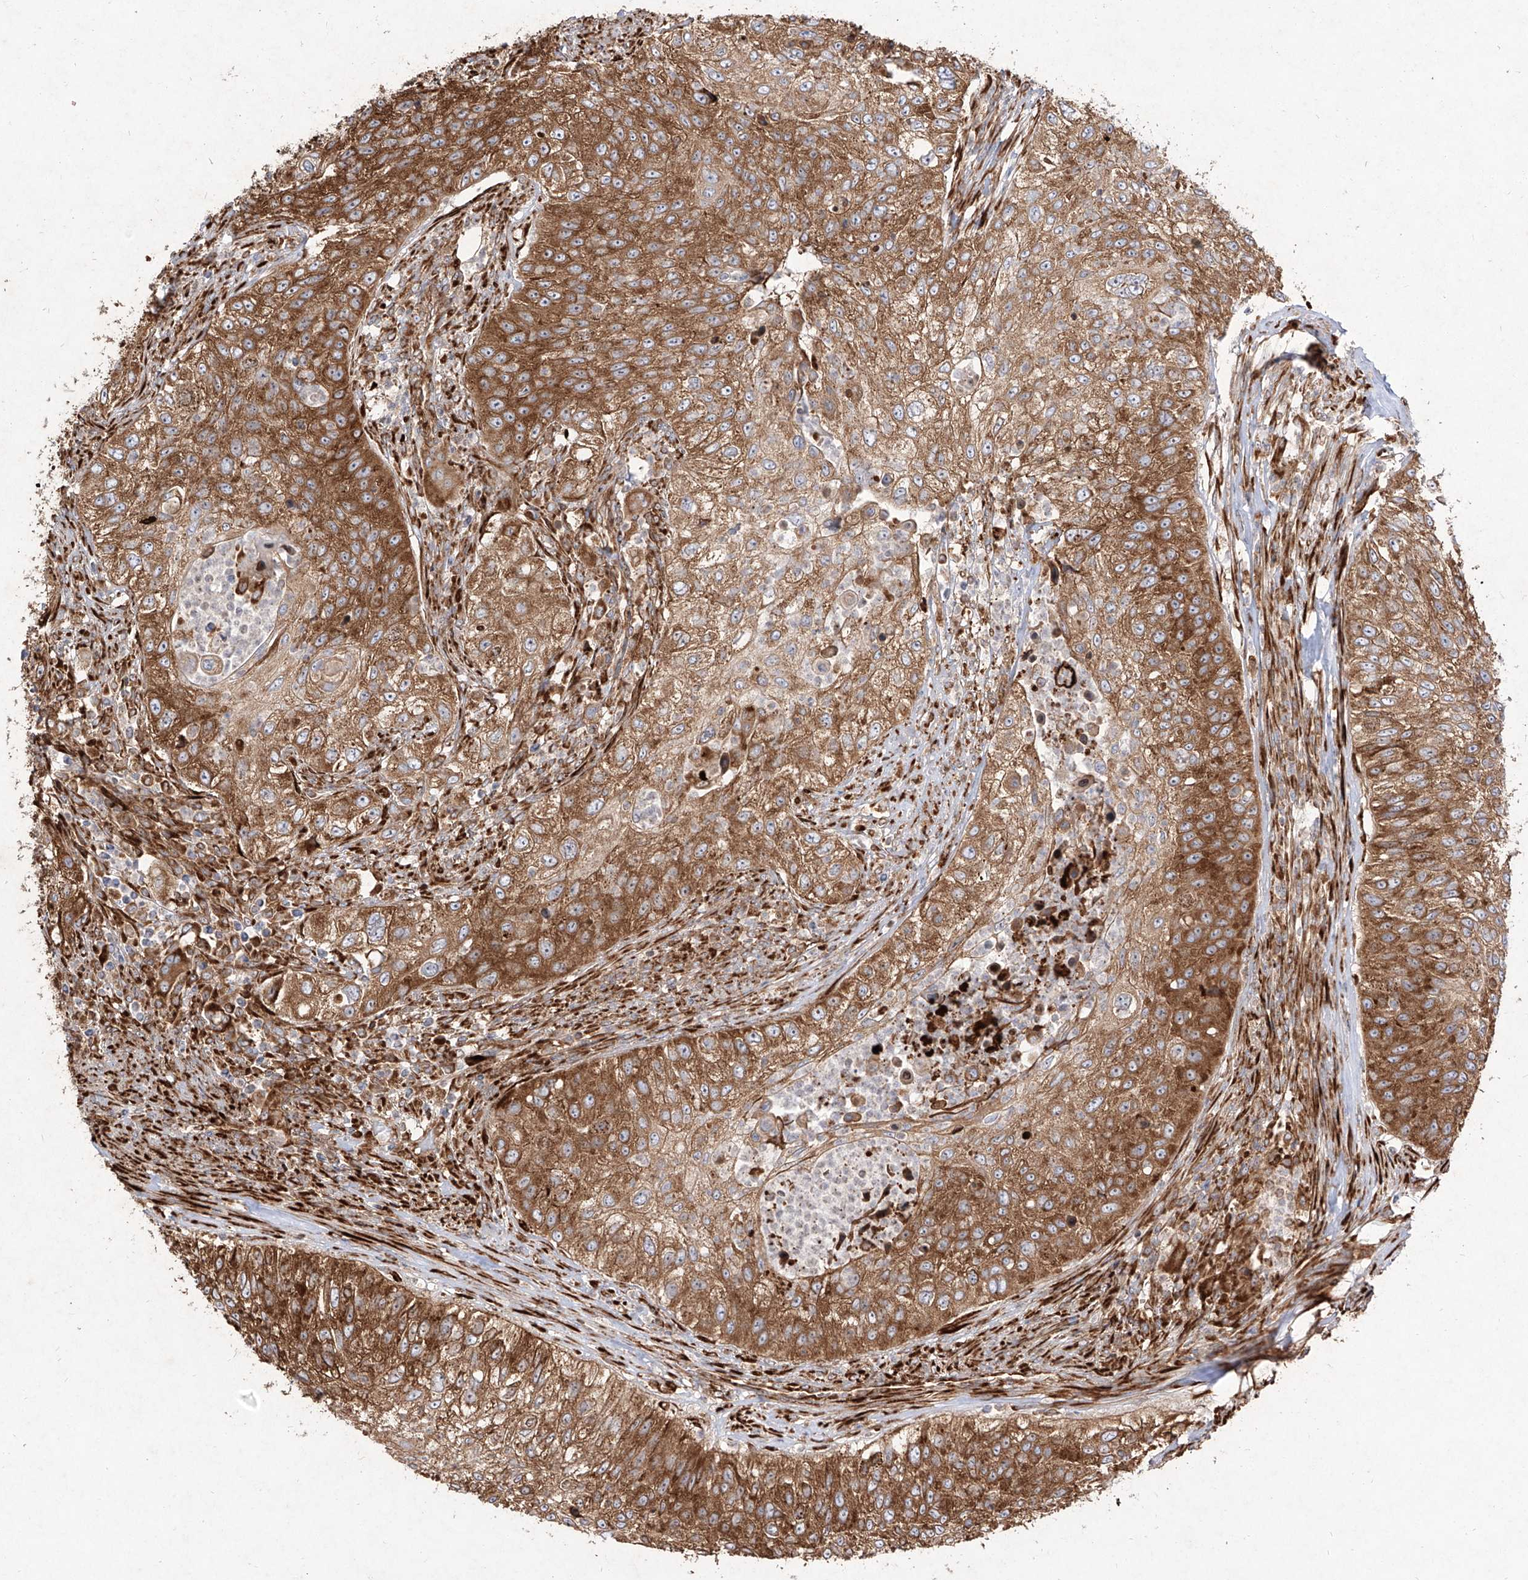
{"staining": {"intensity": "strong", "quantity": ">75%", "location": "cytoplasmic/membranous"}, "tissue": "urothelial cancer", "cell_type": "Tumor cells", "image_type": "cancer", "snomed": [{"axis": "morphology", "description": "Urothelial carcinoma, High grade"}, {"axis": "topography", "description": "Urinary bladder"}], "caption": "Tumor cells show high levels of strong cytoplasmic/membranous positivity in approximately >75% of cells in urothelial carcinoma (high-grade). Using DAB (3,3'-diaminobenzidine) (brown) and hematoxylin (blue) stains, captured at high magnification using brightfield microscopy.", "gene": "RPS25", "patient": {"sex": "female", "age": 60}}